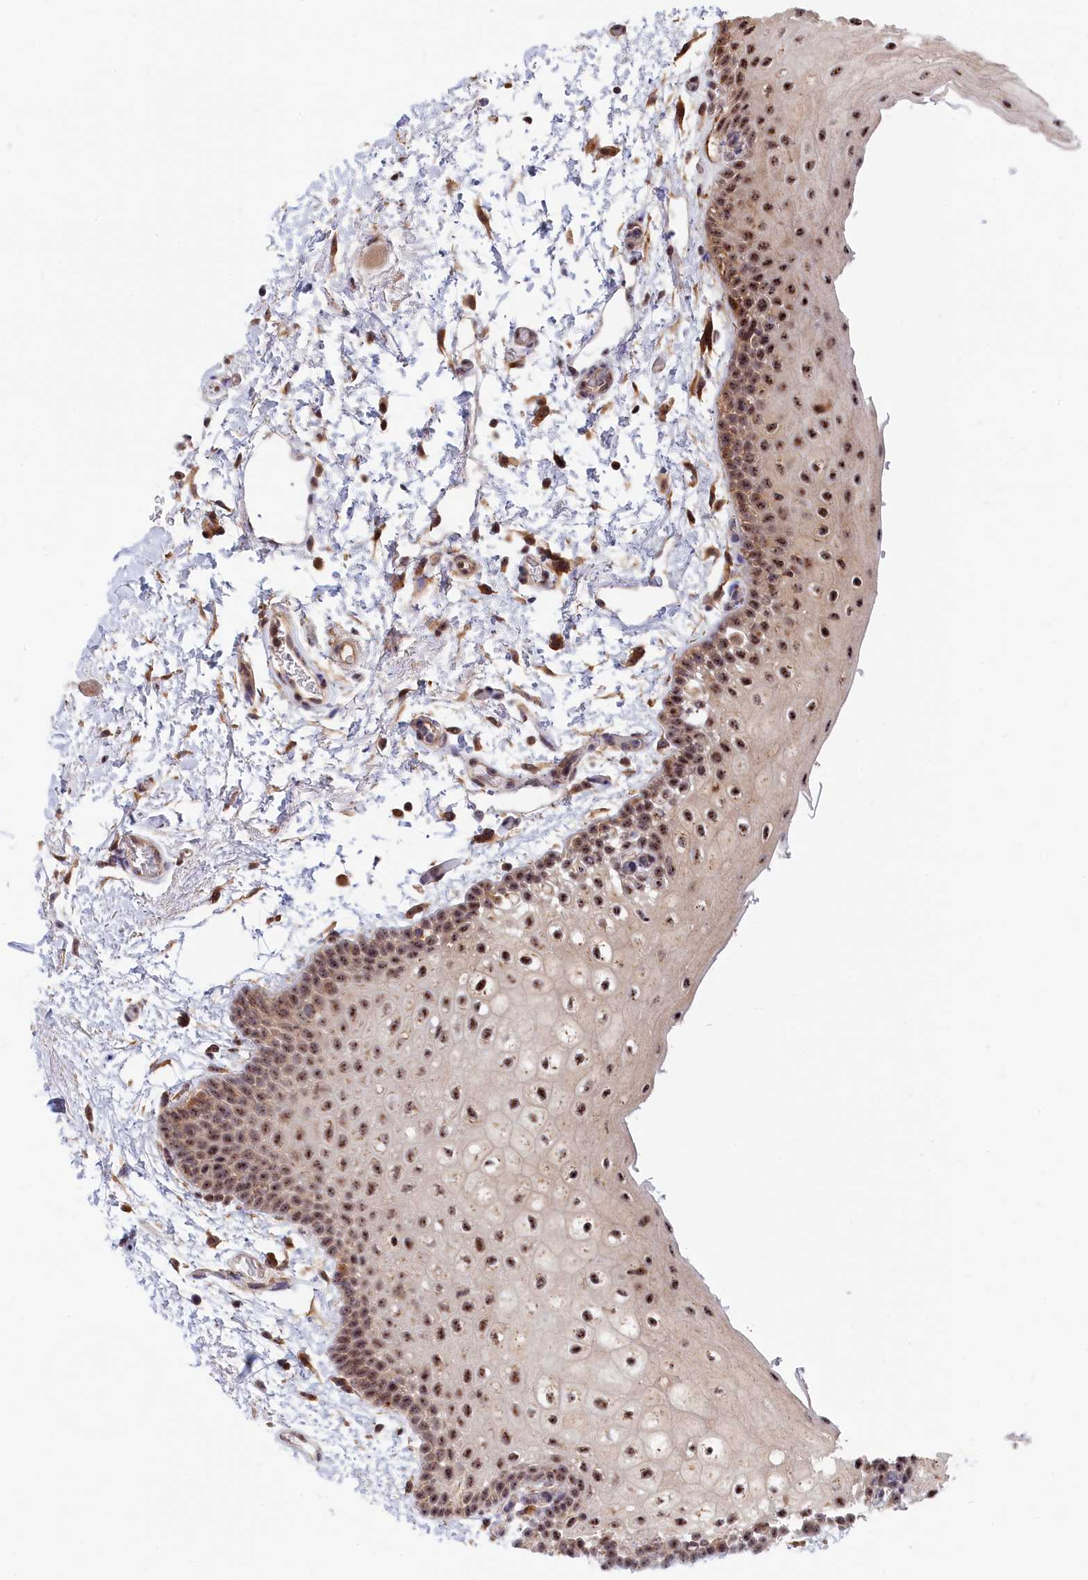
{"staining": {"intensity": "moderate", "quantity": ">75%", "location": "nuclear"}, "tissue": "oral mucosa", "cell_type": "Squamous epithelial cells", "image_type": "normal", "snomed": [{"axis": "morphology", "description": "Normal tissue, NOS"}, {"axis": "topography", "description": "Oral tissue"}], "caption": "DAB immunohistochemical staining of unremarkable human oral mucosa reveals moderate nuclear protein positivity in about >75% of squamous epithelial cells. (Brightfield microscopy of DAB IHC at high magnification).", "gene": "TAB1", "patient": {"sex": "male", "age": 62}}